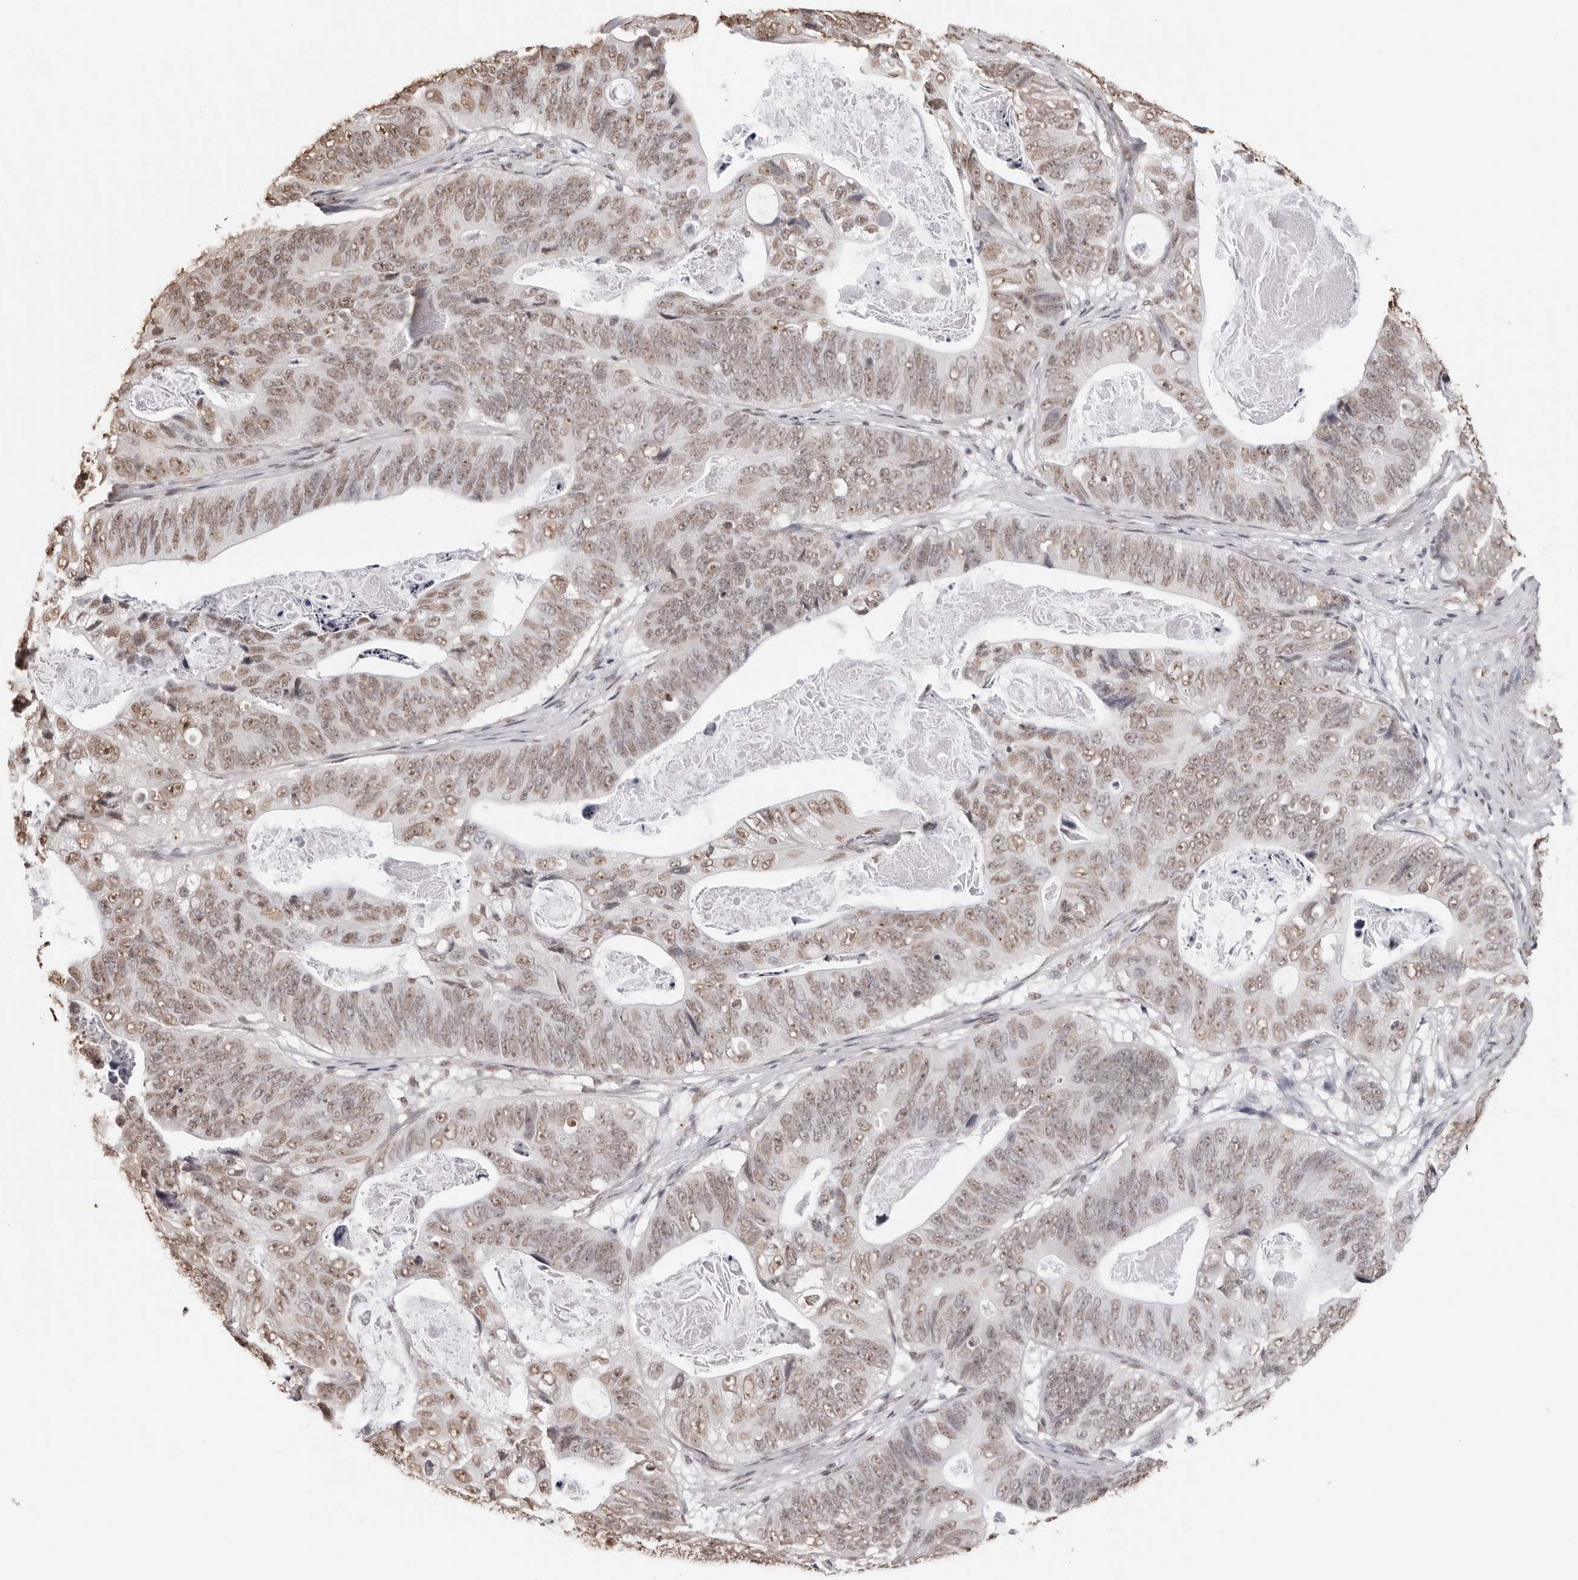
{"staining": {"intensity": "weak", "quantity": ">75%", "location": "nuclear"}, "tissue": "stomach cancer", "cell_type": "Tumor cells", "image_type": "cancer", "snomed": [{"axis": "morphology", "description": "Normal tissue, NOS"}, {"axis": "morphology", "description": "Adenocarcinoma, NOS"}, {"axis": "topography", "description": "Stomach"}], "caption": "A histopathology image showing weak nuclear expression in about >75% of tumor cells in stomach adenocarcinoma, as visualized by brown immunohistochemical staining.", "gene": "OLIG3", "patient": {"sex": "female", "age": 89}}